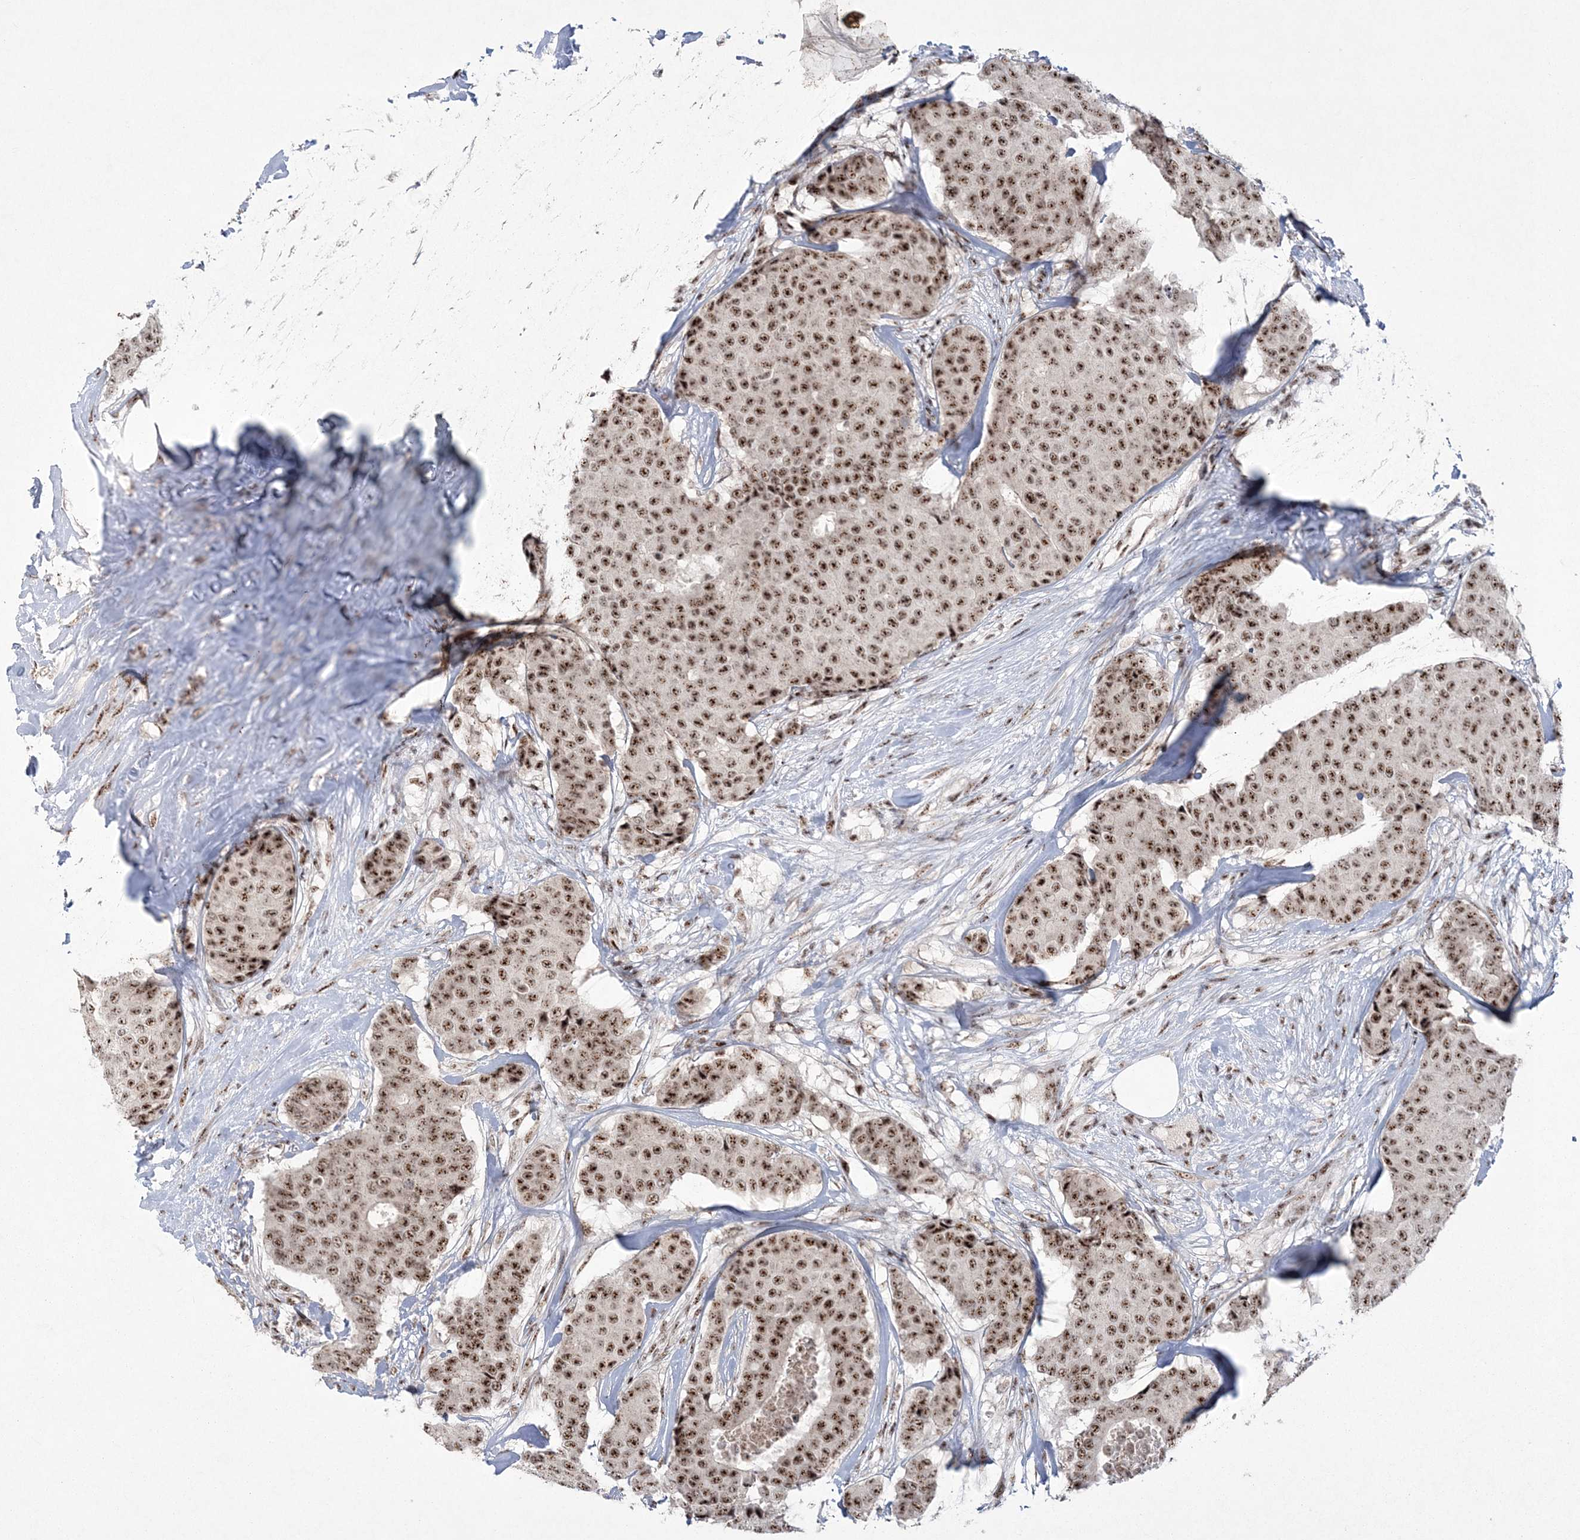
{"staining": {"intensity": "strong", "quantity": ">75%", "location": "nuclear"}, "tissue": "breast cancer", "cell_type": "Tumor cells", "image_type": "cancer", "snomed": [{"axis": "morphology", "description": "Duct carcinoma"}, {"axis": "topography", "description": "Breast"}], "caption": "Protein analysis of breast cancer (infiltrating ductal carcinoma) tissue reveals strong nuclear staining in approximately >75% of tumor cells.", "gene": "KDM6B", "patient": {"sex": "female", "age": 75}}